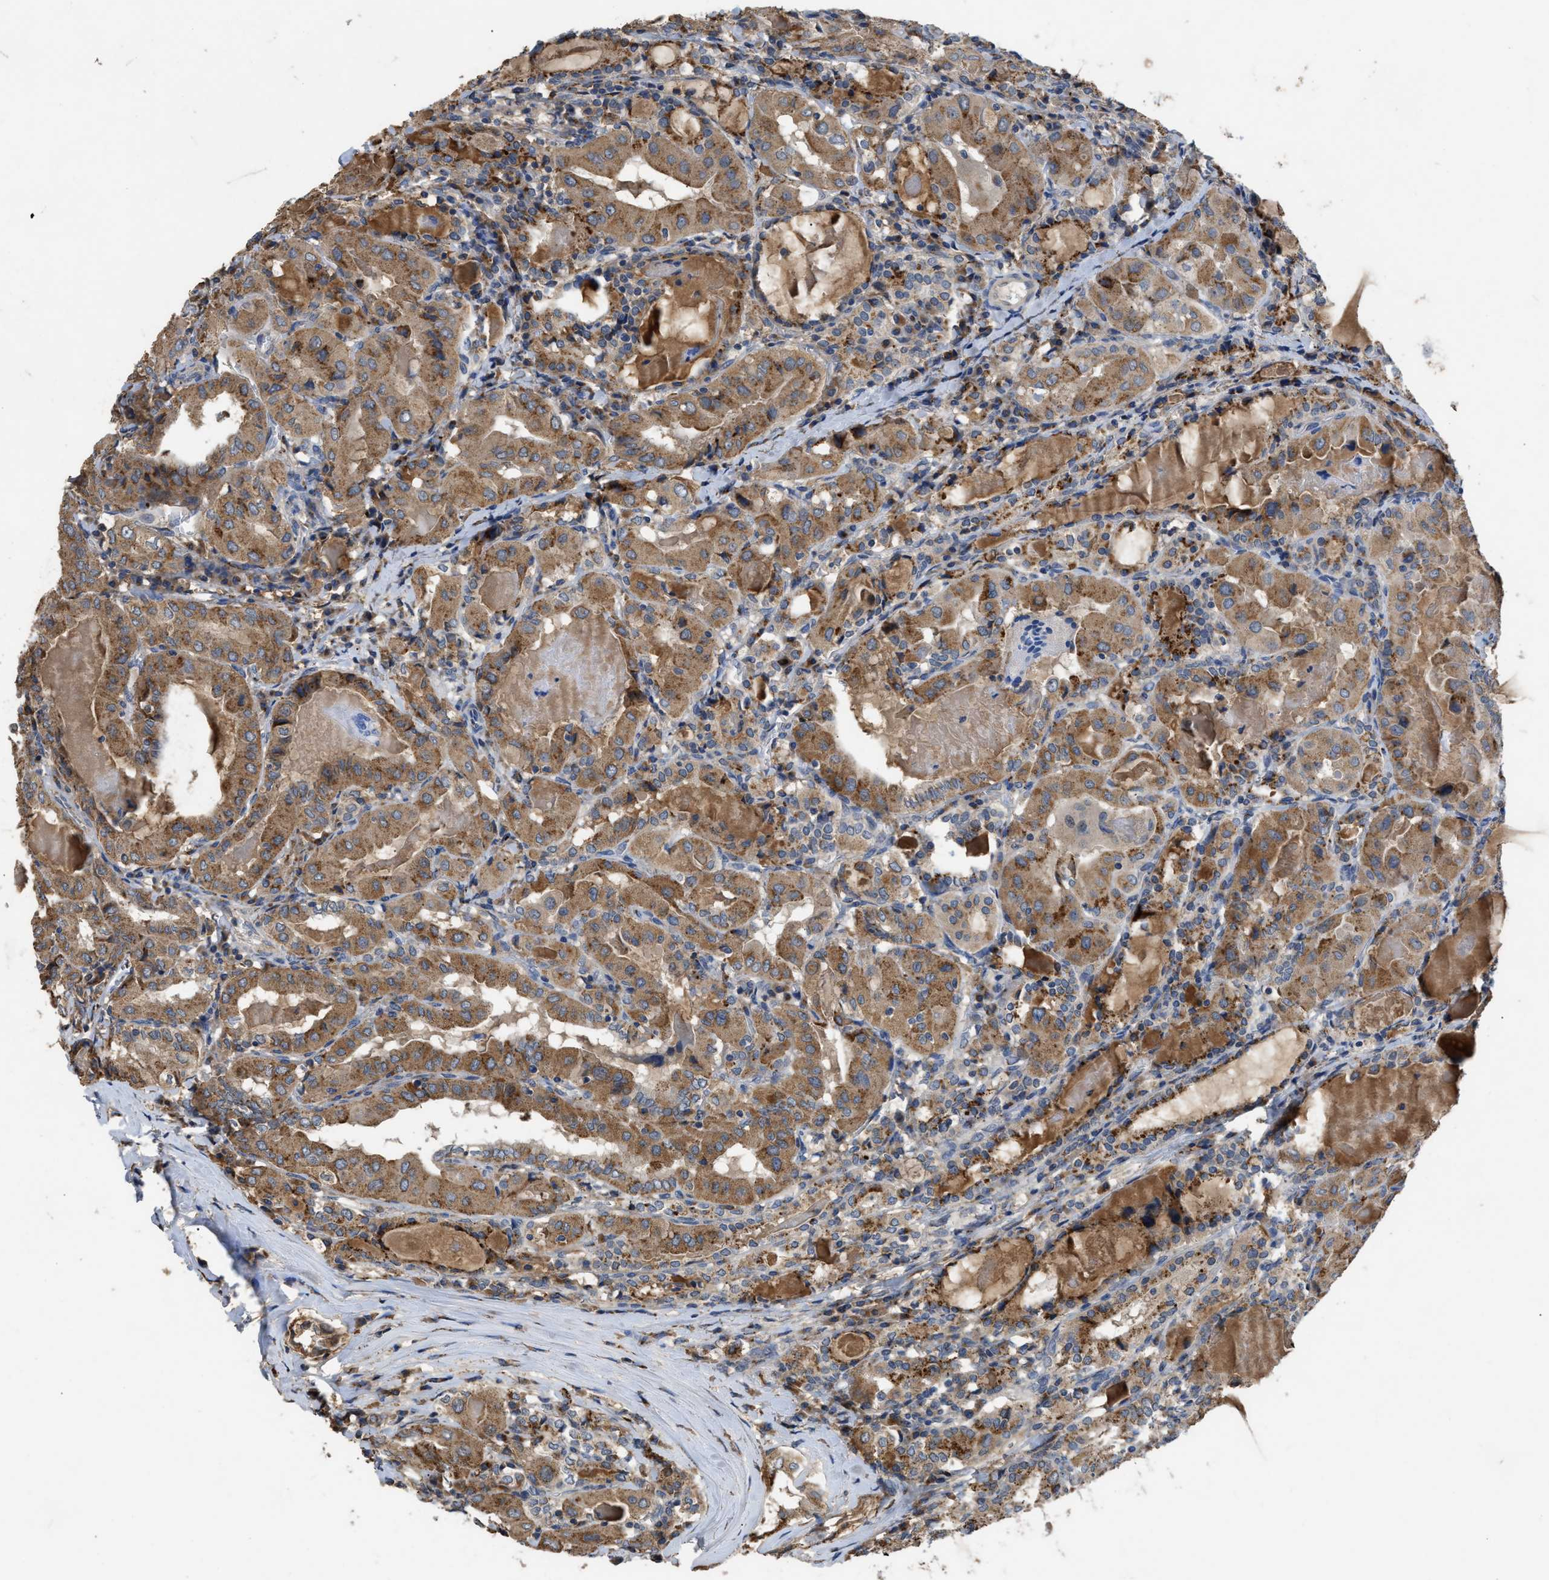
{"staining": {"intensity": "moderate", "quantity": ">75%", "location": "cytoplasmic/membranous"}, "tissue": "thyroid cancer", "cell_type": "Tumor cells", "image_type": "cancer", "snomed": [{"axis": "morphology", "description": "Papillary adenocarcinoma, NOS"}, {"axis": "topography", "description": "Thyroid gland"}], "caption": "Thyroid cancer stained for a protein demonstrates moderate cytoplasmic/membranous positivity in tumor cells. The staining is performed using DAB brown chromogen to label protein expression. The nuclei are counter-stained blue using hematoxylin.", "gene": "SIK2", "patient": {"sex": "female", "age": 42}}